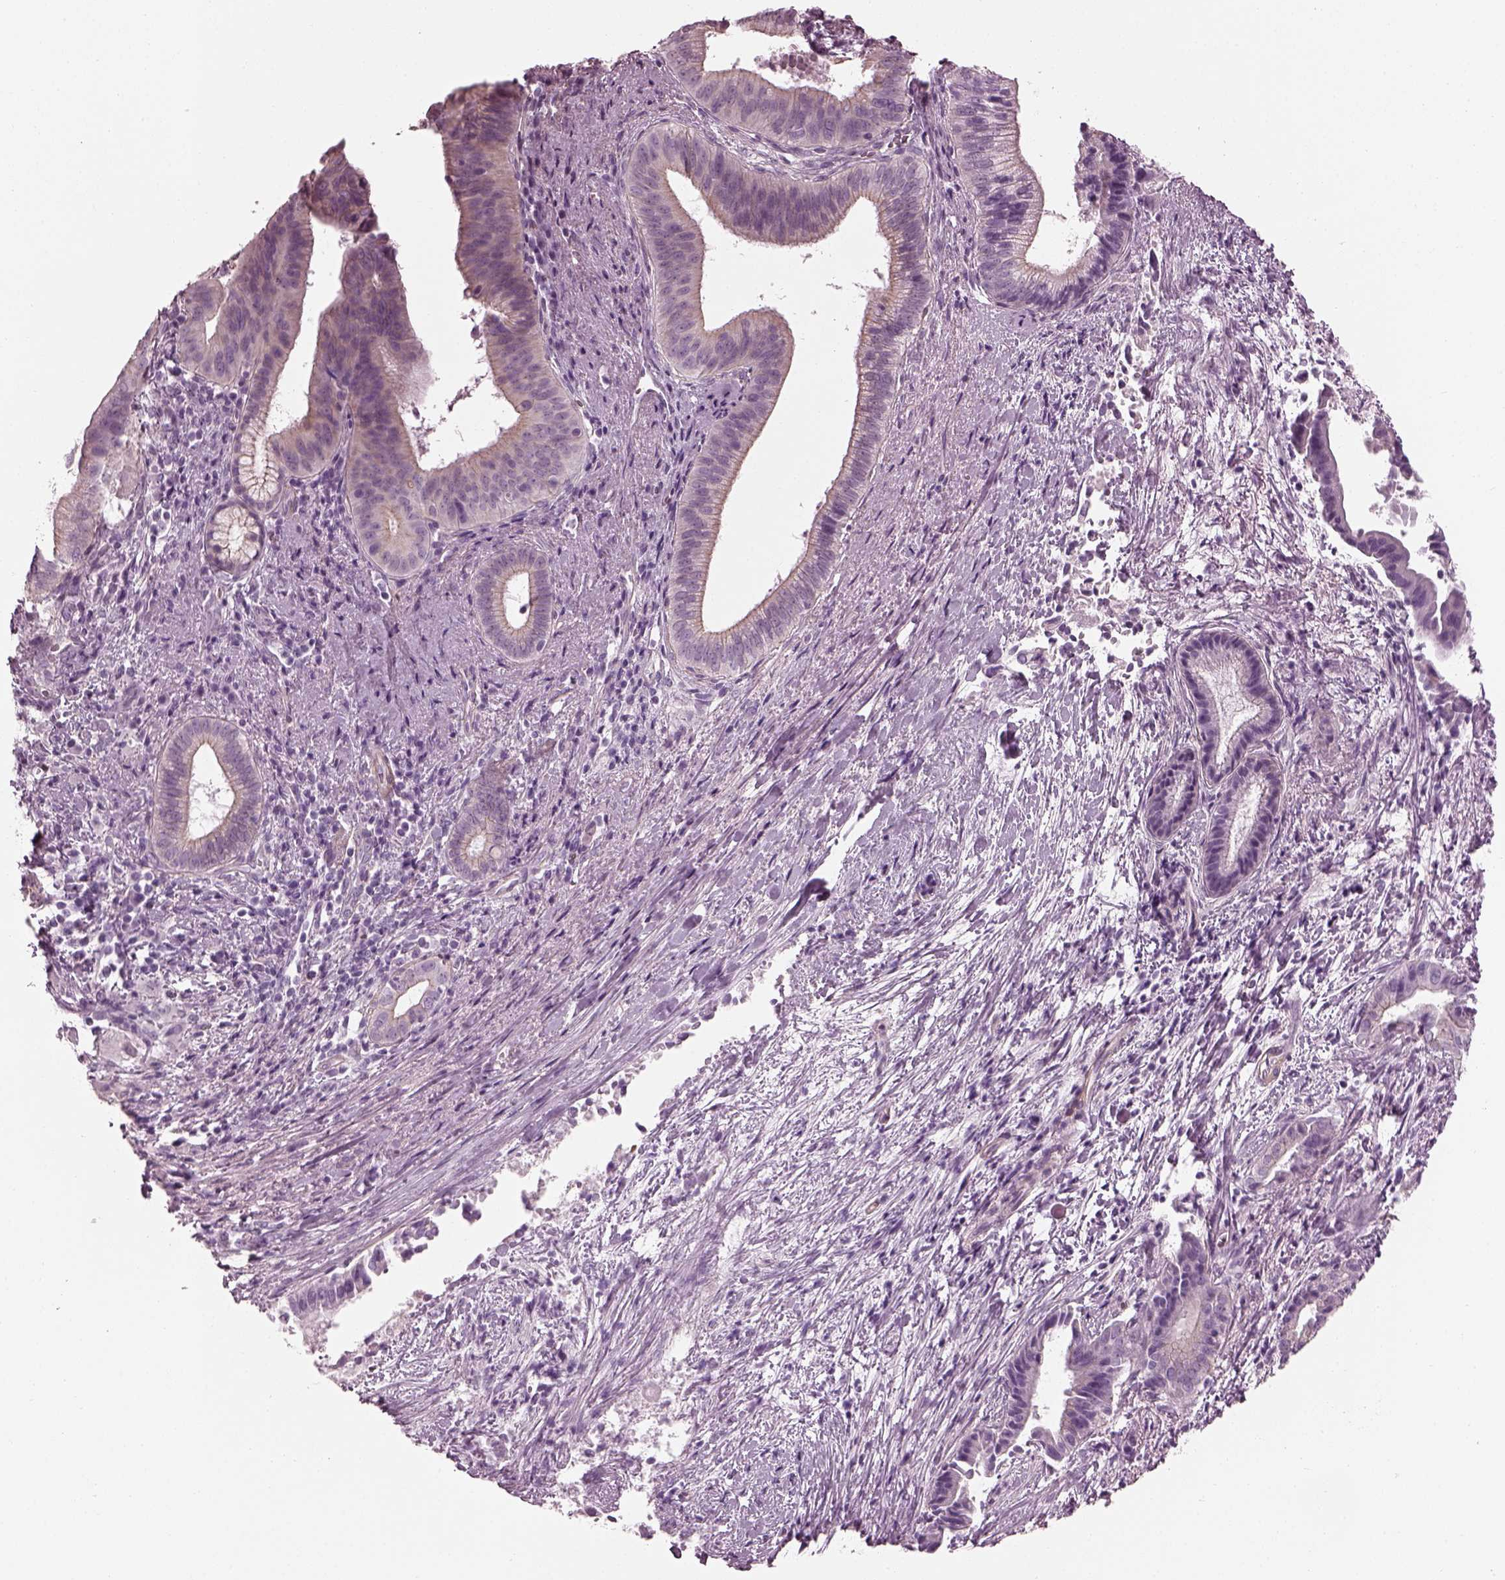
{"staining": {"intensity": "negative", "quantity": "none", "location": "none"}, "tissue": "pancreatic cancer", "cell_type": "Tumor cells", "image_type": "cancer", "snomed": [{"axis": "morphology", "description": "Adenocarcinoma, NOS"}, {"axis": "topography", "description": "Pancreas"}], "caption": "Protein analysis of adenocarcinoma (pancreatic) reveals no significant staining in tumor cells.", "gene": "BFSP1", "patient": {"sex": "male", "age": 61}}